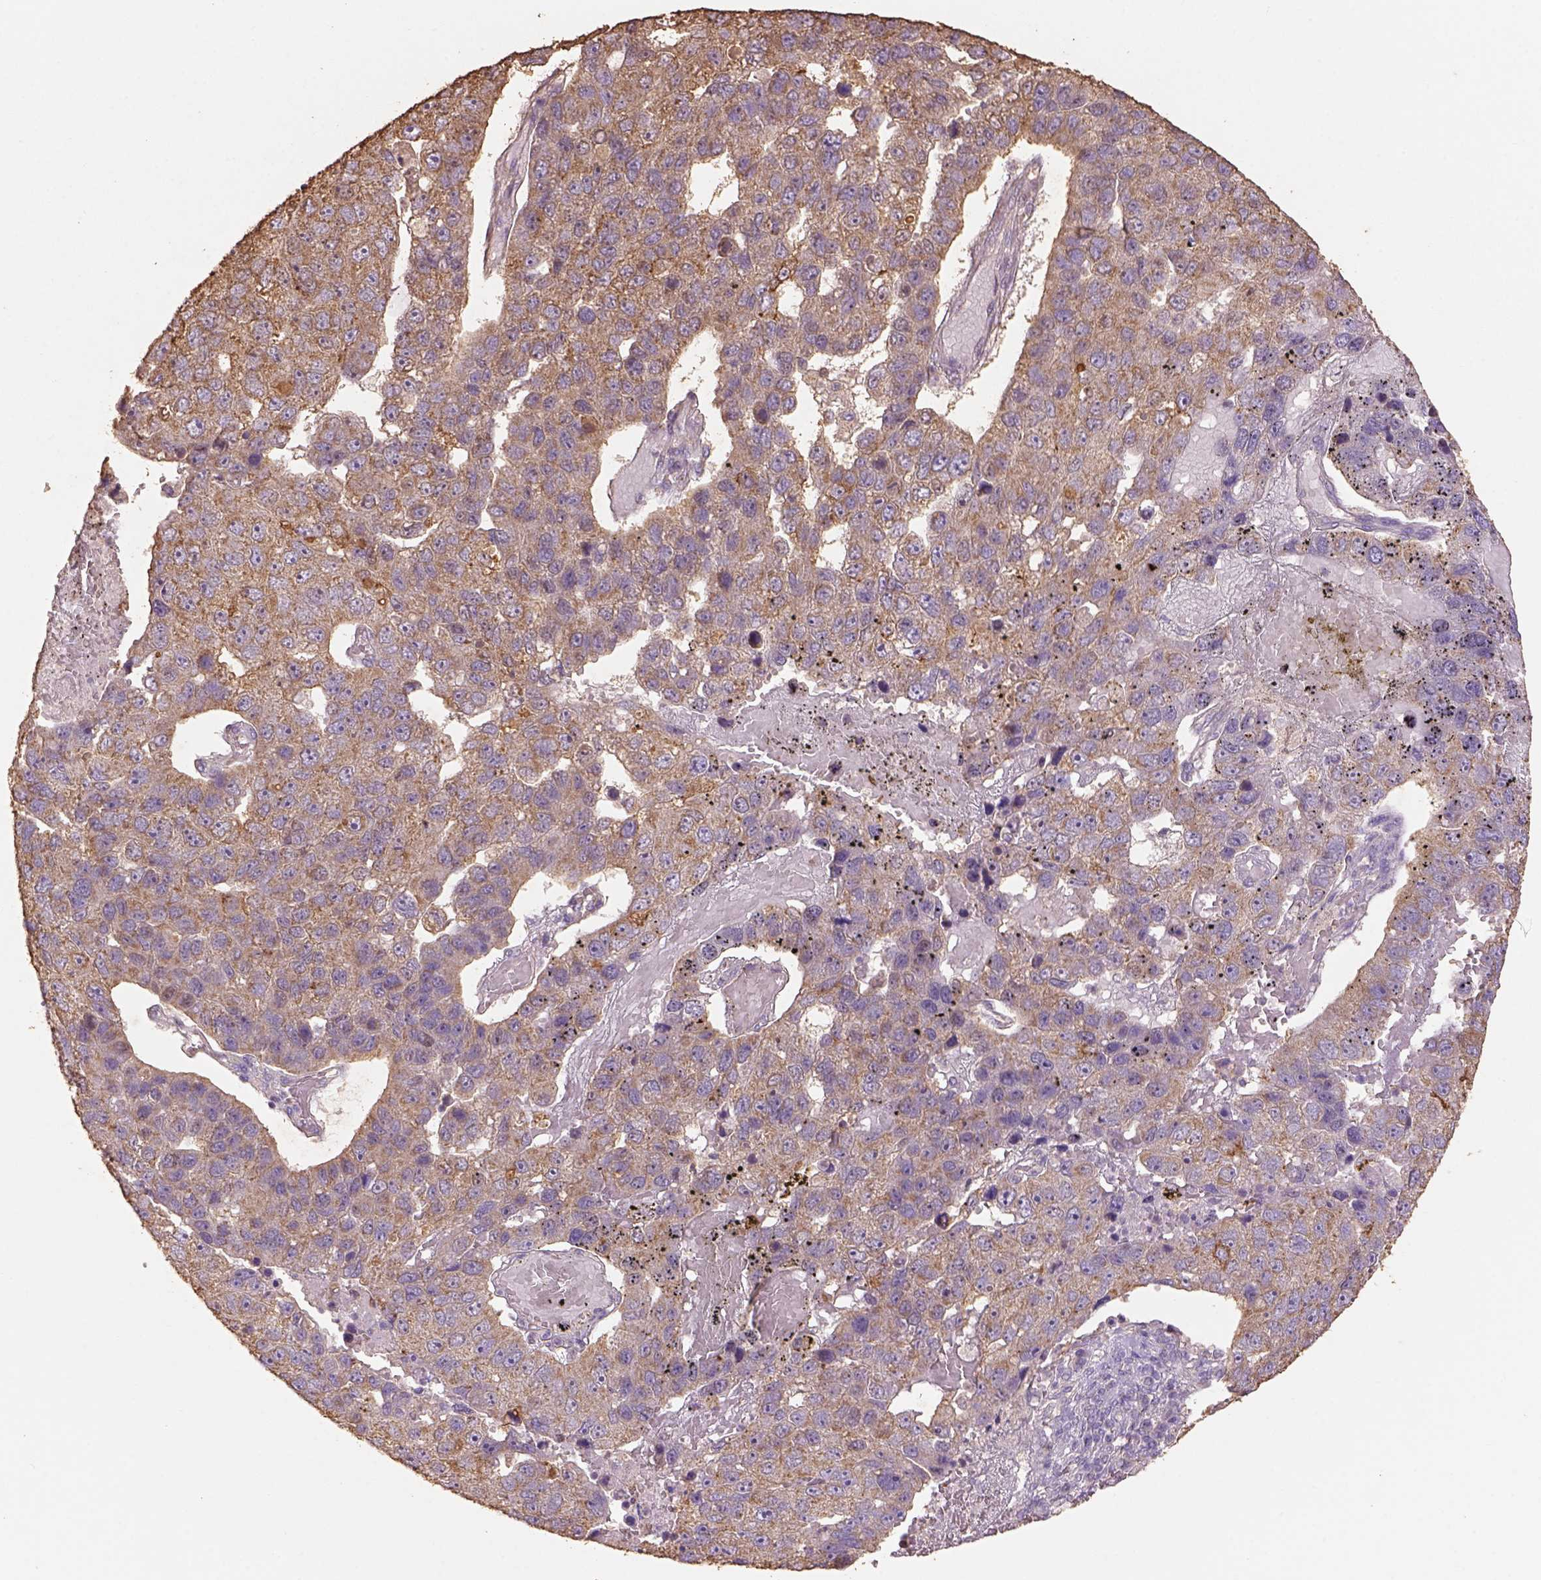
{"staining": {"intensity": "moderate", "quantity": ">75%", "location": "cytoplasmic/membranous"}, "tissue": "pancreatic cancer", "cell_type": "Tumor cells", "image_type": "cancer", "snomed": [{"axis": "morphology", "description": "Adenocarcinoma, NOS"}, {"axis": "topography", "description": "Pancreas"}], "caption": "Pancreatic adenocarcinoma stained with IHC demonstrates moderate cytoplasmic/membranous staining in about >75% of tumor cells. Nuclei are stained in blue.", "gene": "AP2B1", "patient": {"sex": "female", "age": 61}}